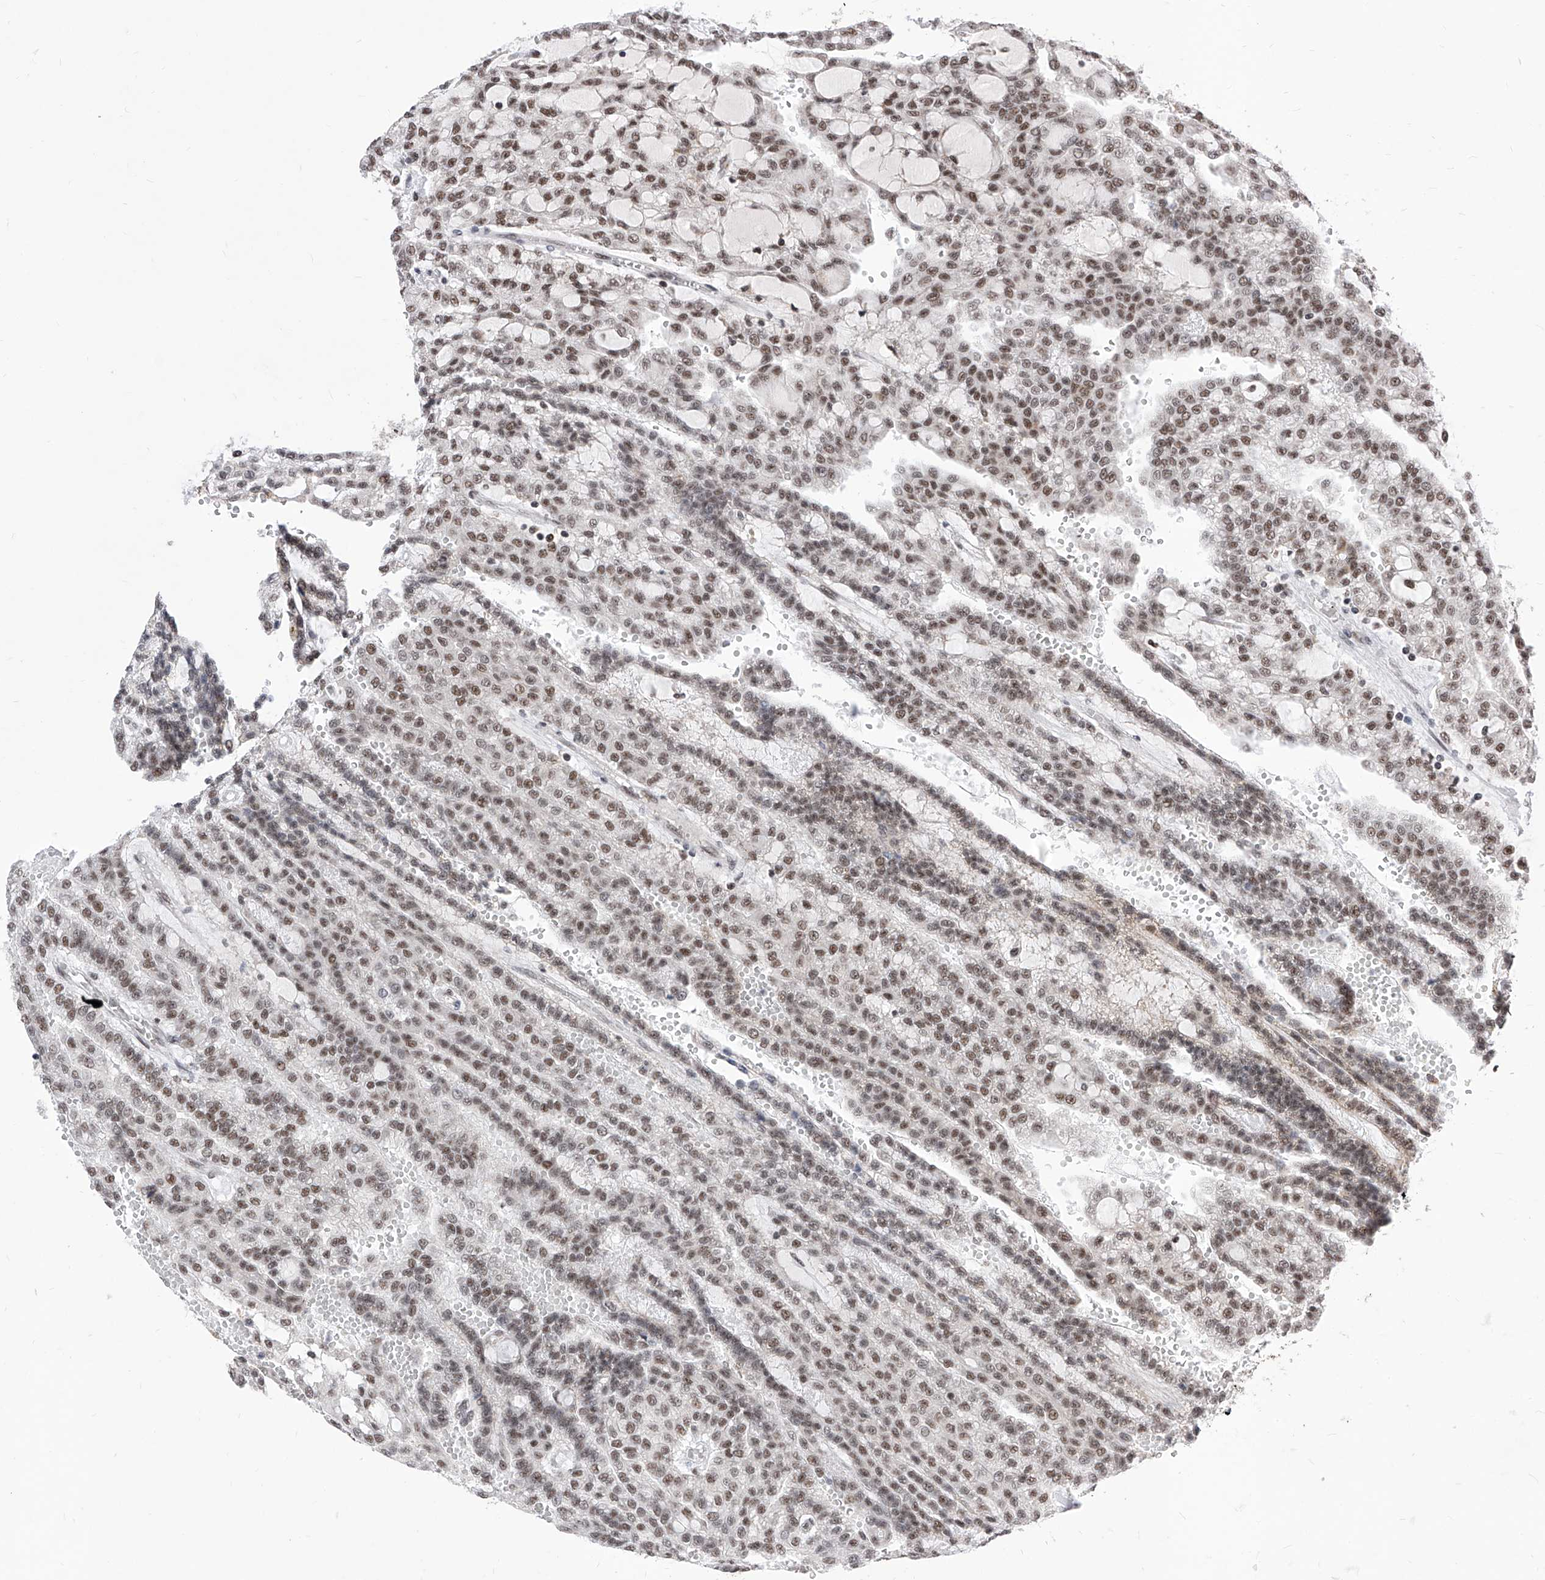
{"staining": {"intensity": "moderate", "quantity": ">75%", "location": "nuclear"}, "tissue": "renal cancer", "cell_type": "Tumor cells", "image_type": "cancer", "snomed": [{"axis": "morphology", "description": "Adenocarcinoma, NOS"}, {"axis": "topography", "description": "Kidney"}], "caption": "IHC image of human renal cancer (adenocarcinoma) stained for a protein (brown), which reveals medium levels of moderate nuclear expression in about >75% of tumor cells.", "gene": "PHF5A", "patient": {"sex": "male", "age": 63}}